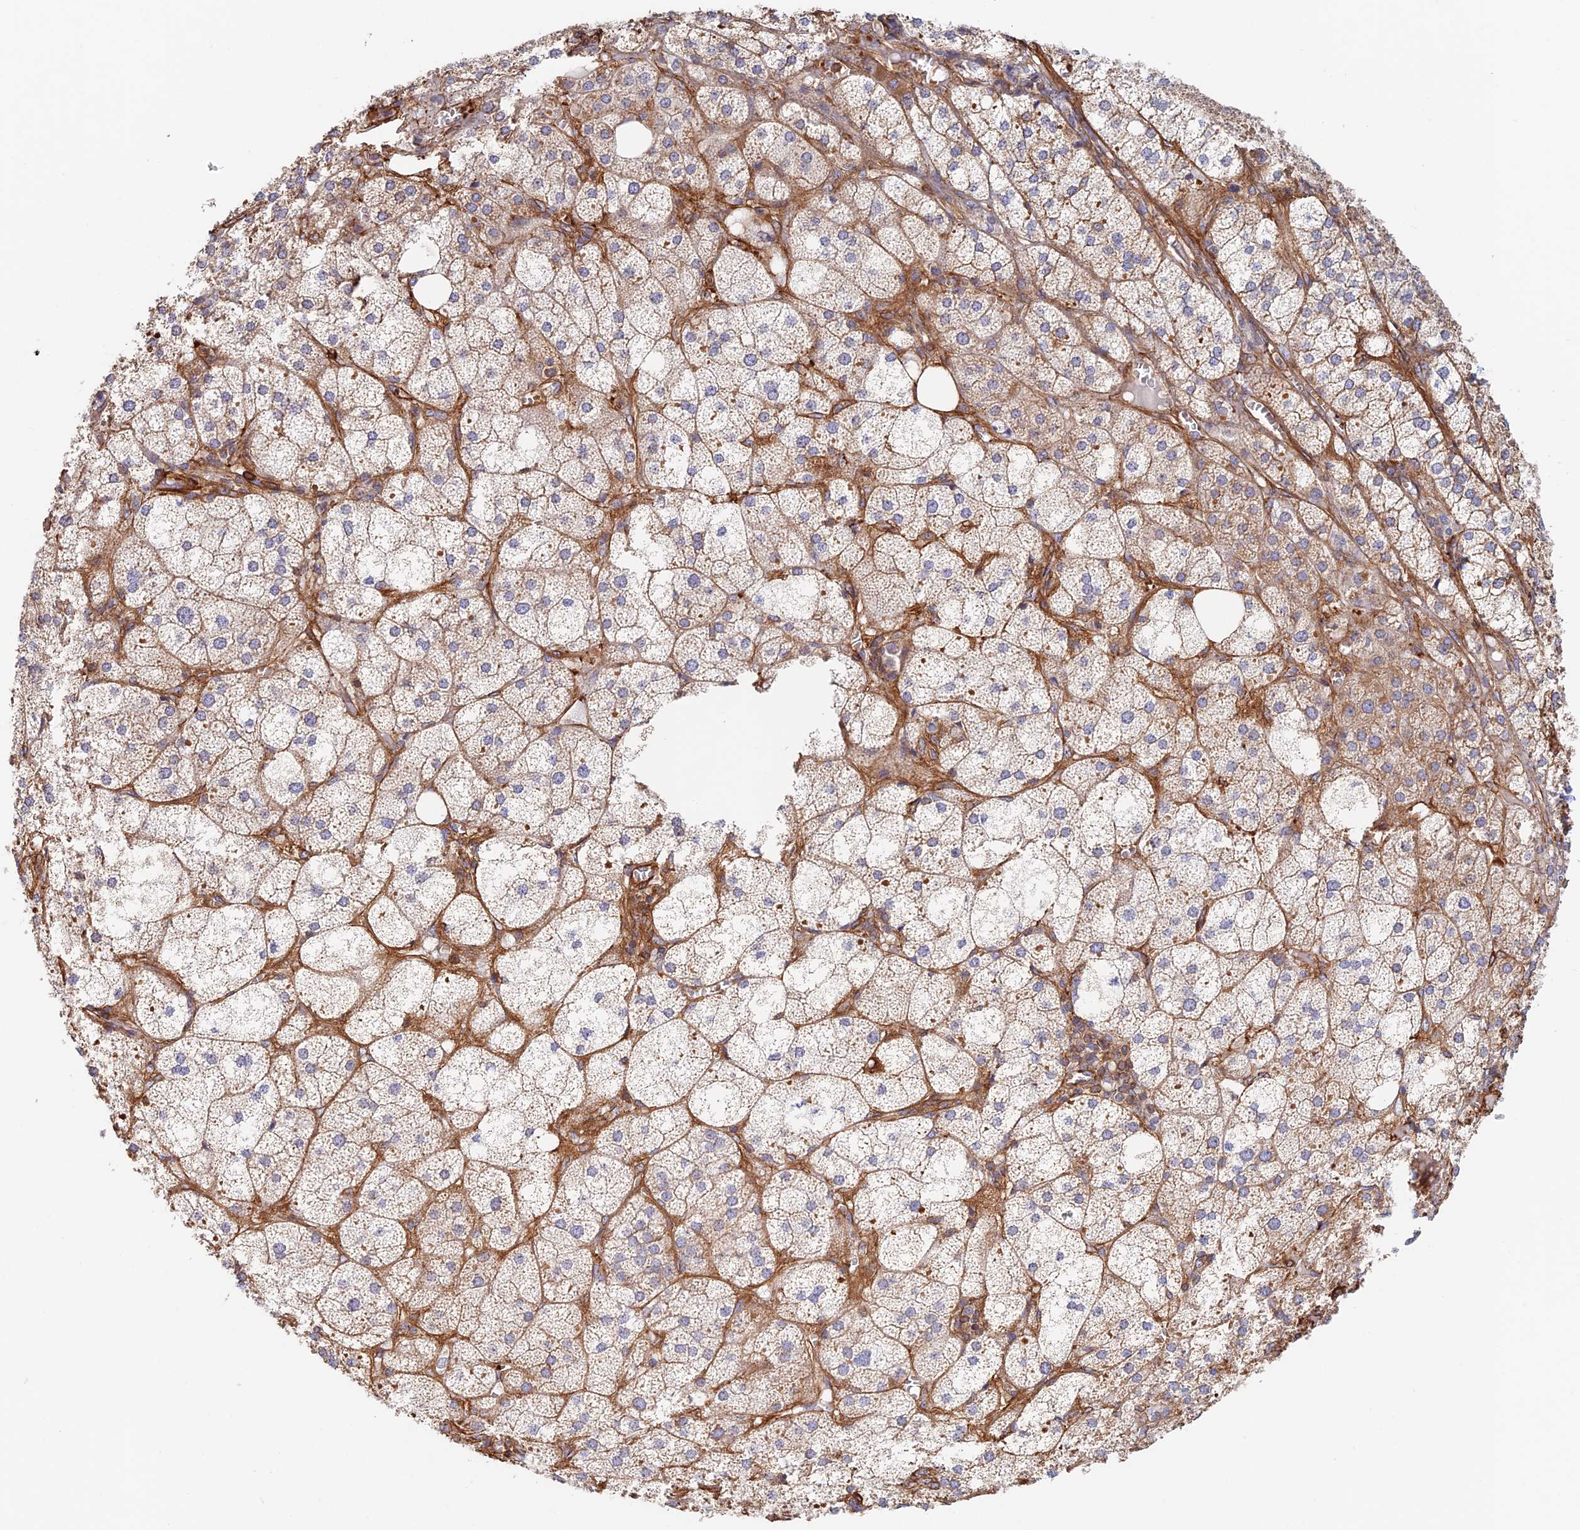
{"staining": {"intensity": "moderate", "quantity": ">75%", "location": "cytoplasmic/membranous"}, "tissue": "adrenal gland", "cell_type": "Glandular cells", "image_type": "normal", "snomed": [{"axis": "morphology", "description": "Normal tissue, NOS"}, {"axis": "topography", "description": "Adrenal gland"}], "caption": "Protein staining exhibits moderate cytoplasmic/membranous staining in about >75% of glandular cells in unremarkable adrenal gland.", "gene": "PAK4", "patient": {"sex": "female", "age": 61}}